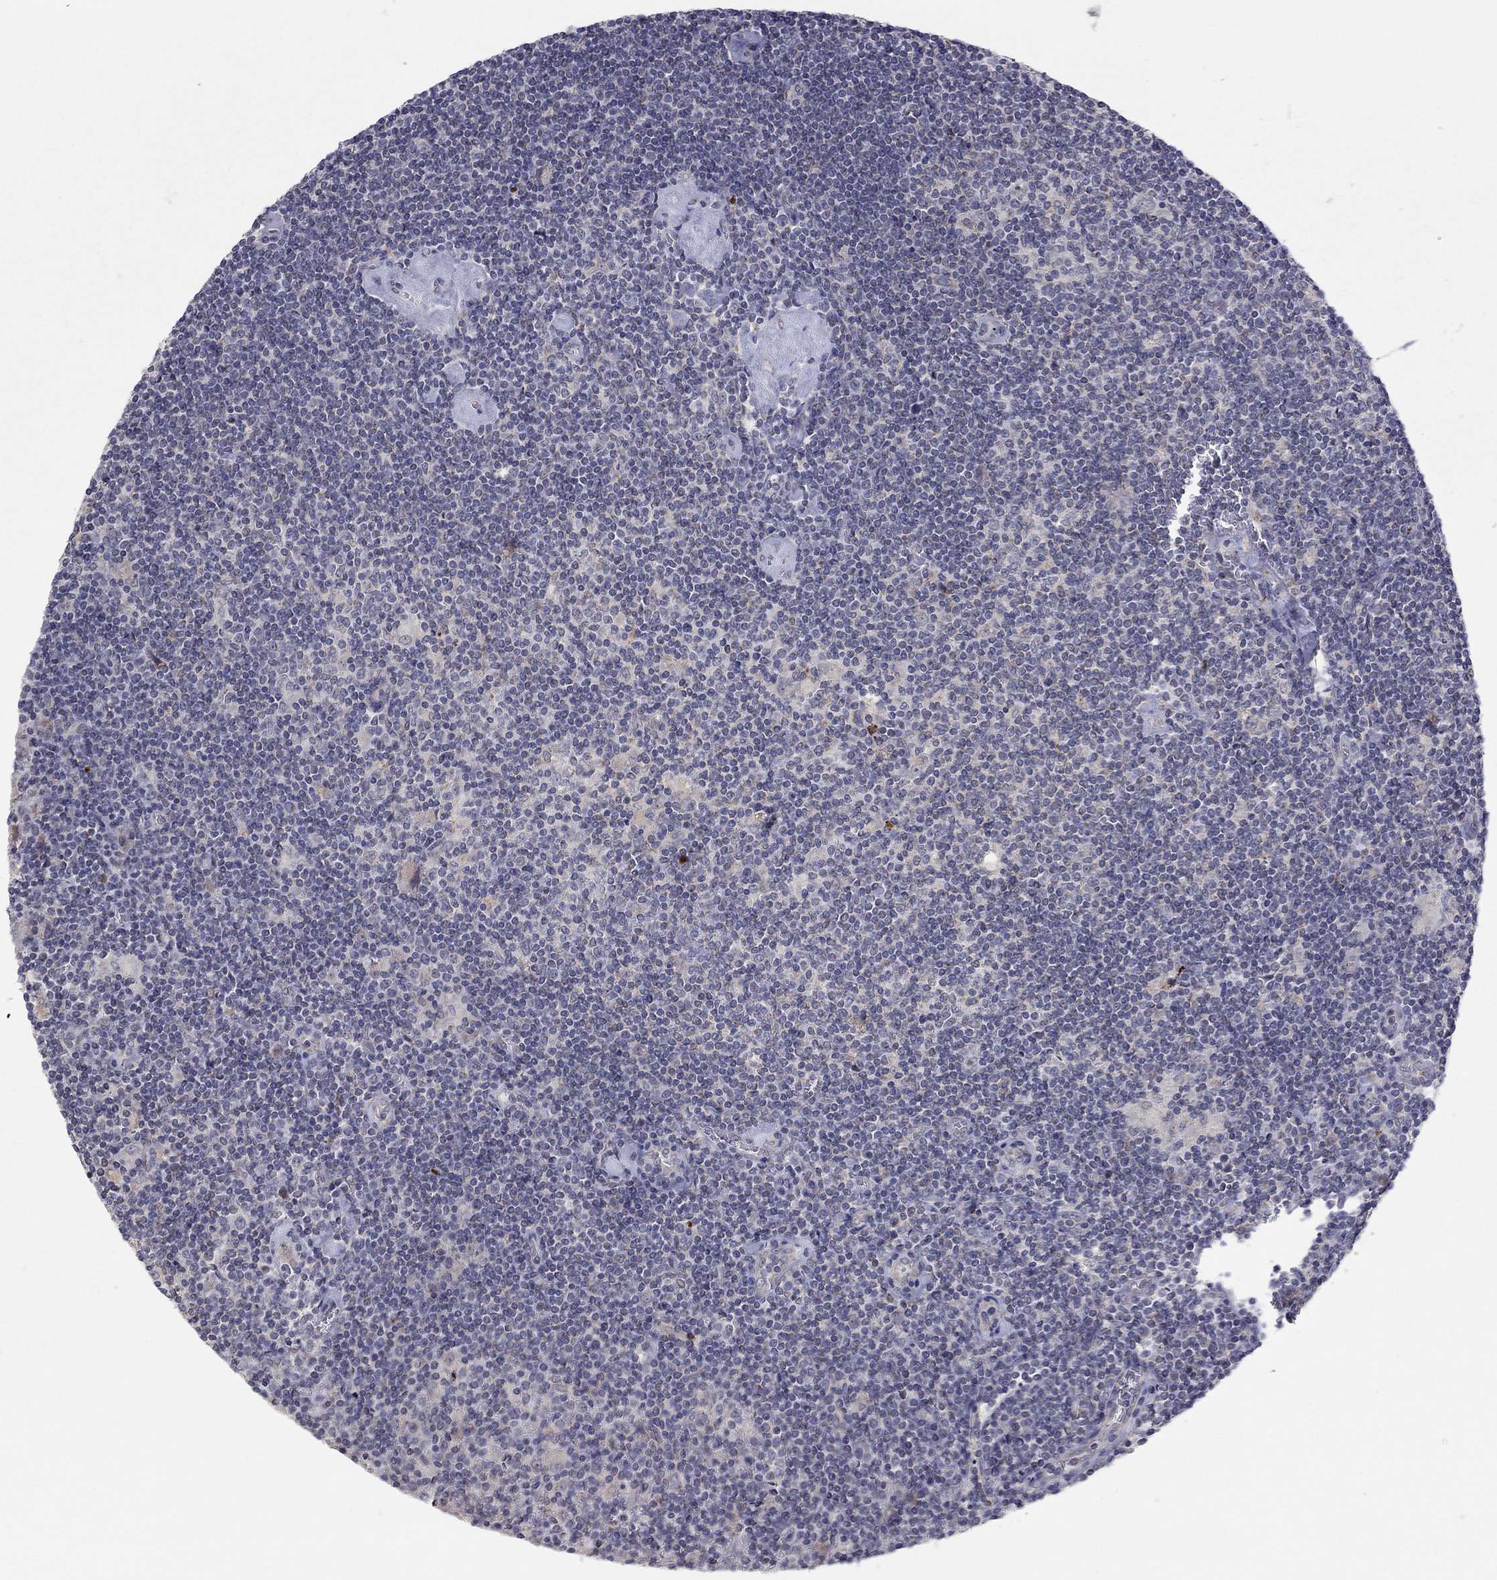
{"staining": {"intensity": "negative", "quantity": "none", "location": "none"}, "tissue": "lymphoma", "cell_type": "Tumor cells", "image_type": "cancer", "snomed": [{"axis": "morphology", "description": "Hodgkin's disease, NOS"}, {"axis": "topography", "description": "Lymph node"}], "caption": "This image is of Hodgkin's disease stained with IHC to label a protein in brown with the nuclei are counter-stained blue. There is no staining in tumor cells.", "gene": "CRACDL", "patient": {"sex": "male", "age": 40}}